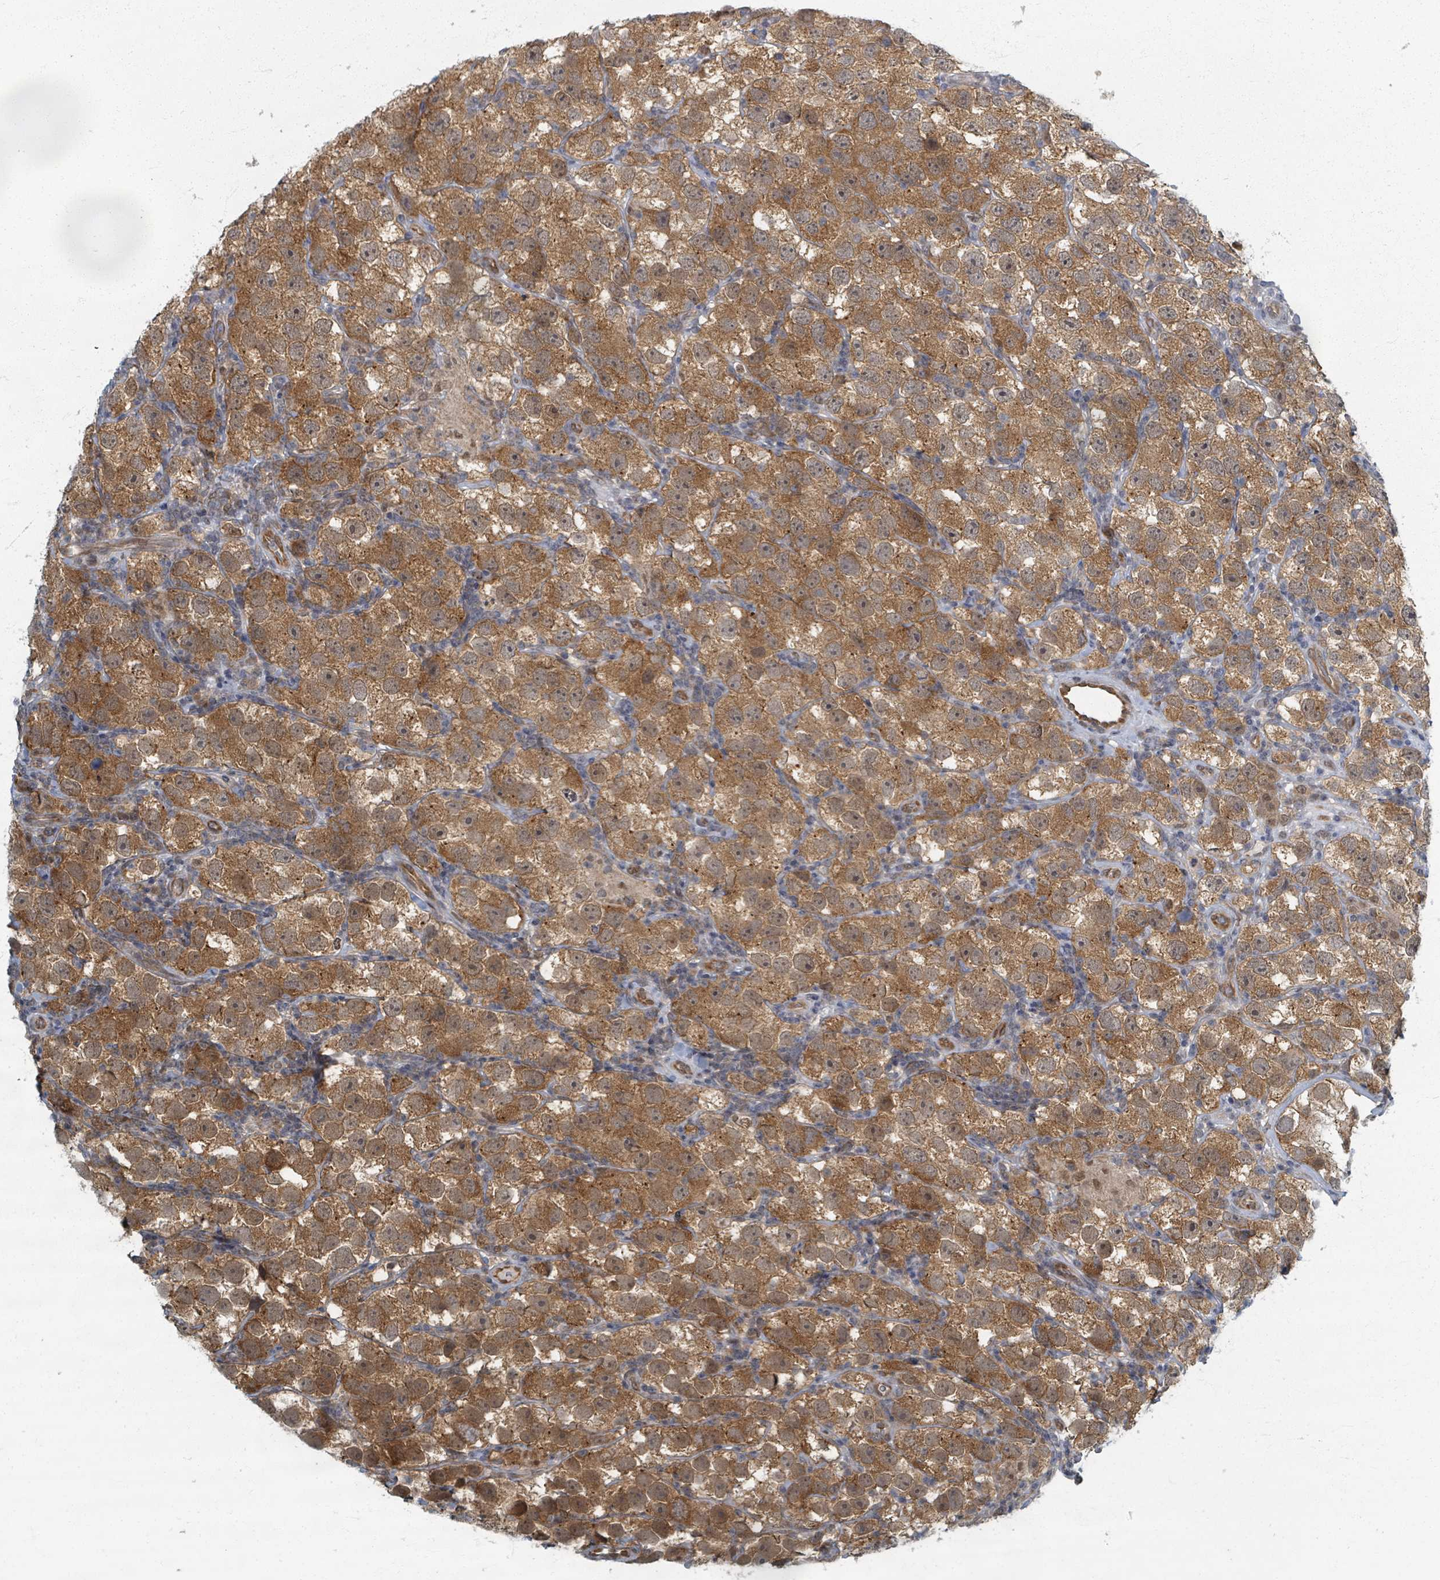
{"staining": {"intensity": "moderate", "quantity": ">75%", "location": "cytoplasmic/membranous"}, "tissue": "testis cancer", "cell_type": "Tumor cells", "image_type": "cancer", "snomed": [{"axis": "morphology", "description": "Seminoma, NOS"}, {"axis": "topography", "description": "Testis"}], "caption": "Protein staining by IHC exhibits moderate cytoplasmic/membranous expression in about >75% of tumor cells in testis cancer.", "gene": "INTS15", "patient": {"sex": "male", "age": 26}}